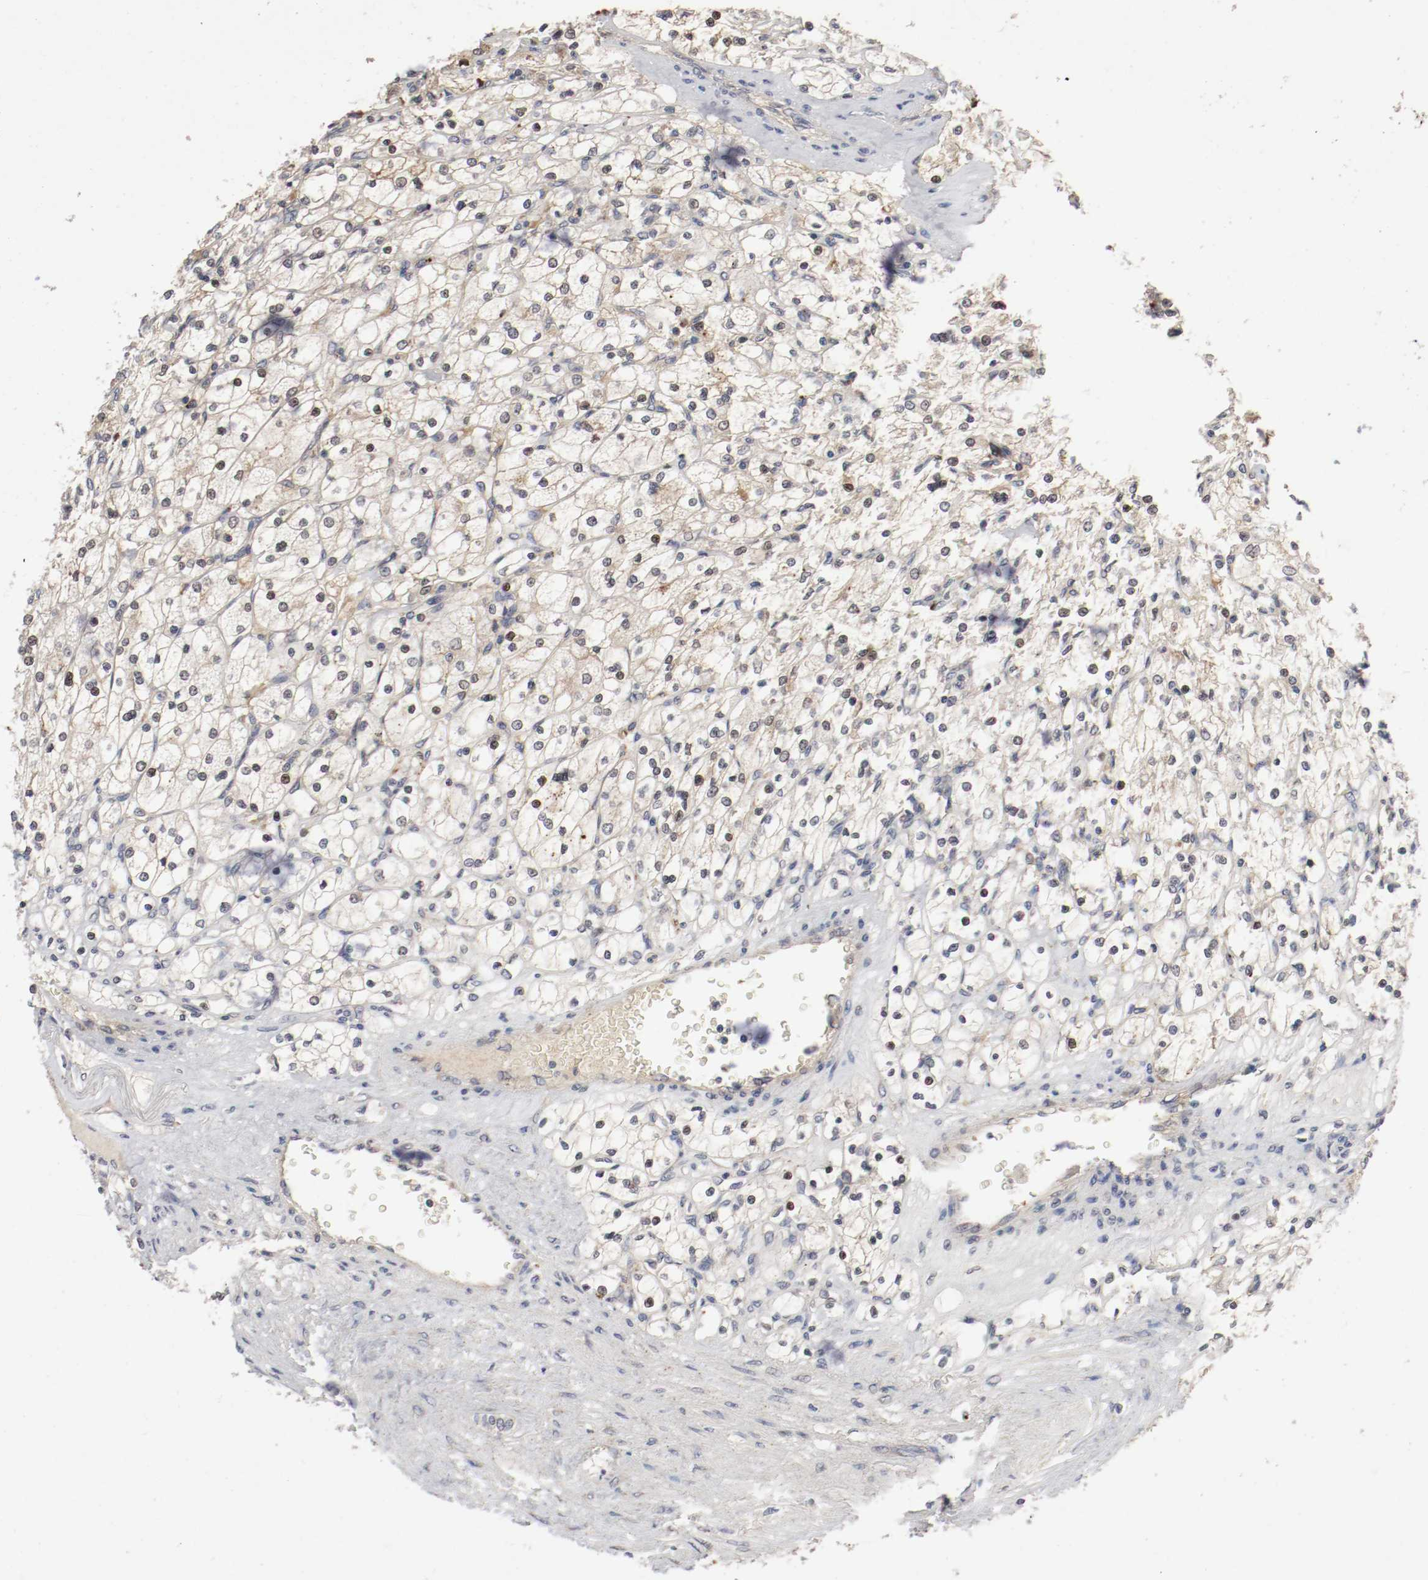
{"staining": {"intensity": "weak", "quantity": ">75%", "location": "cytoplasmic/membranous"}, "tissue": "renal cancer", "cell_type": "Tumor cells", "image_type": "cancer", "snomed": [{"axis": "morphology", "description": "Adenocarcinoma, NOS"}, {"axis": "topography", "description": "Kidney"}], "caption": "Renal cancer (adenocarcinoma) stained with IHC displays weak cytoplasmic/membranous positivity in approximately >75% of tumor cells. (IHC, brightfield microscopy, high magnification).", "gene": "REN", "patient": {"sex": "female", "age": 83}}